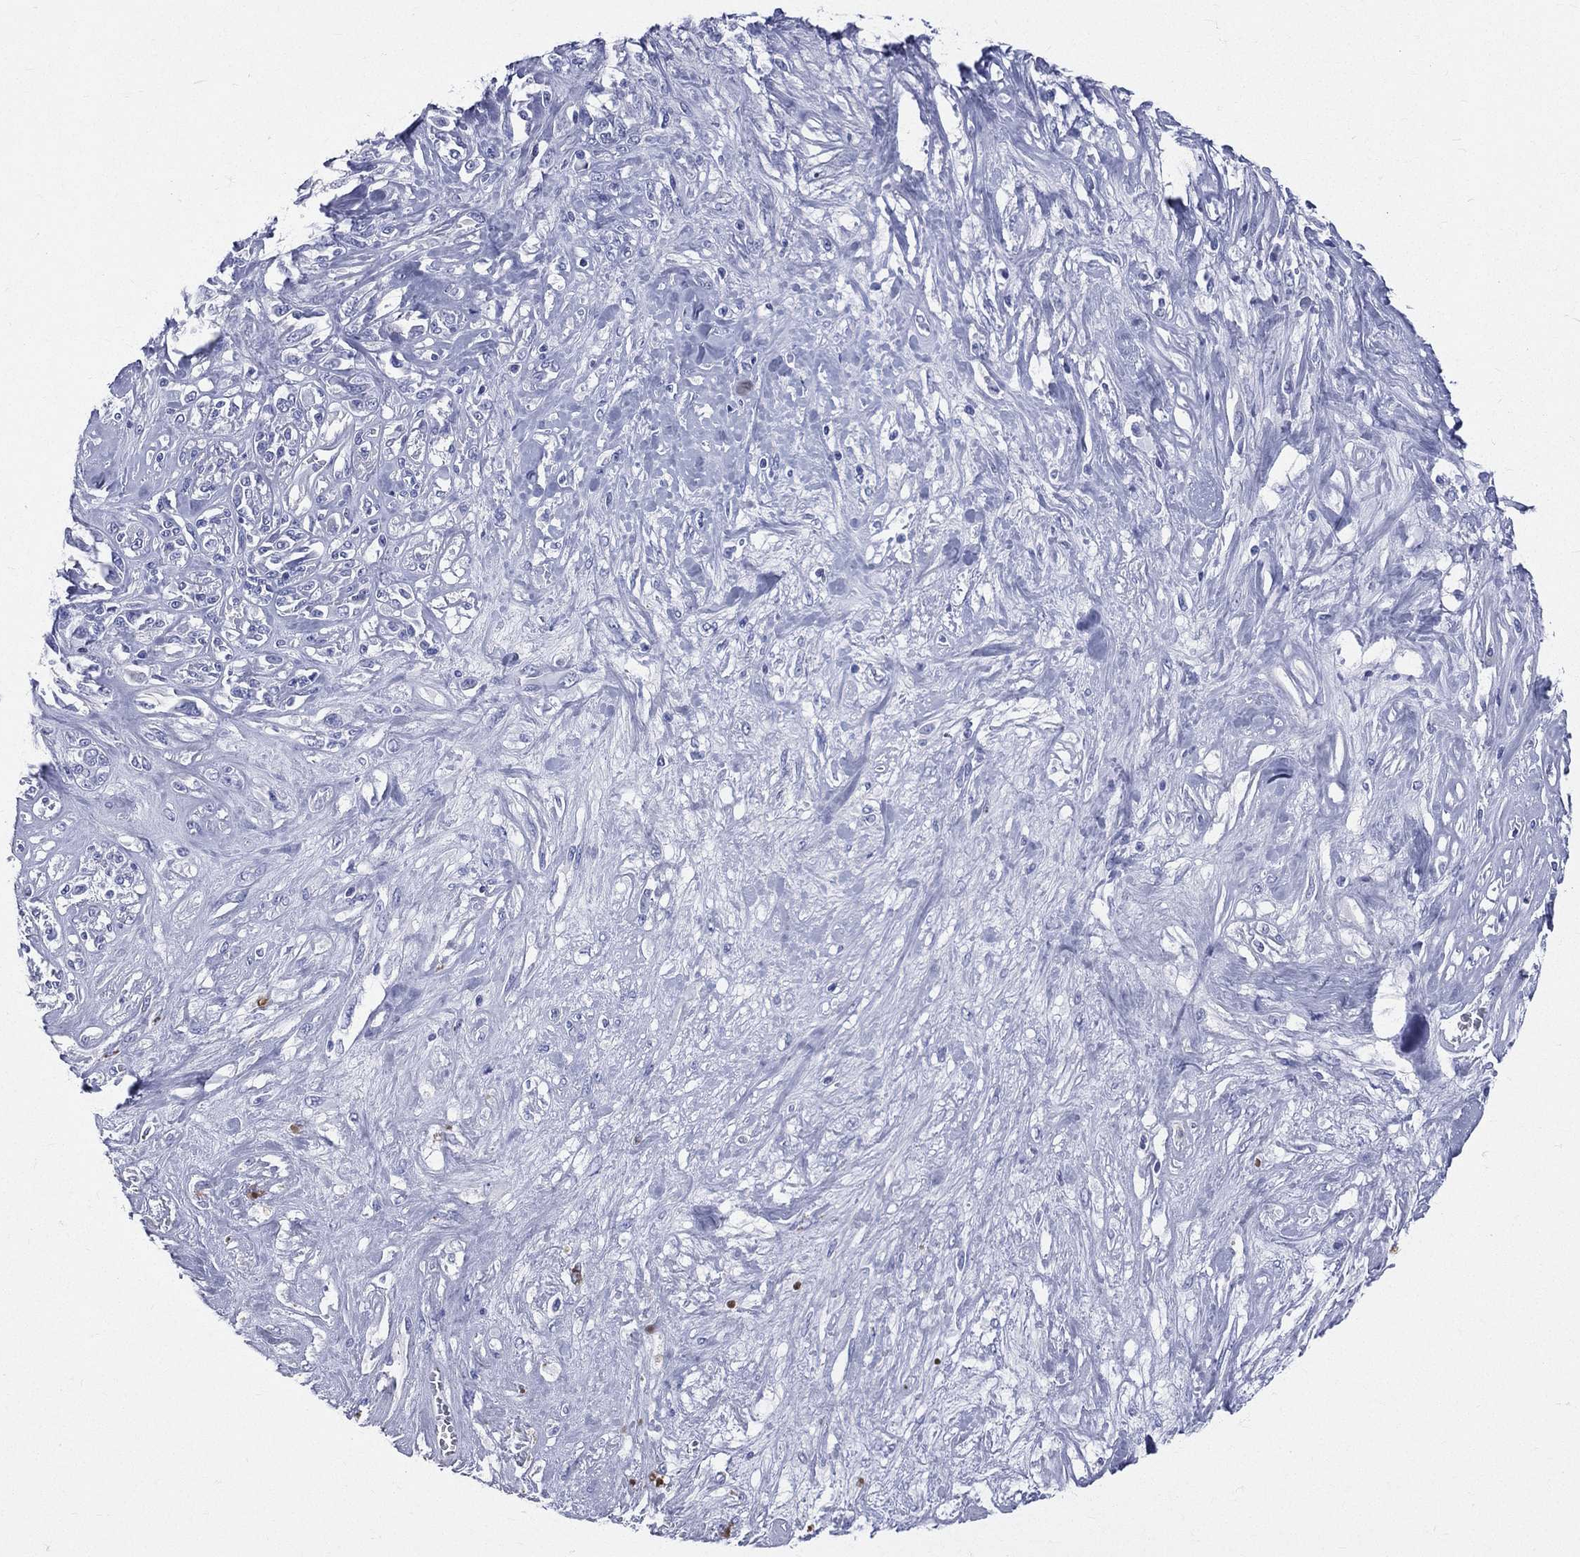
{"staining": {"intensity": "negative", "quantity": "none", "location": "none"}, "tissue": "melanoma", "cell_type": "Tumor cells", "image_type": "cancer", "snomed": [{"axis": "morphology", "description": "Malignant melanoma, NOS"}, {"axis": "topography", "description": "Skin"}], "caption": "A high-resolution histopathology image shows immunohistochemistry staining of melanoma, which demonstrates no significant positivity in tumor cells.", "gene": "CYLC1", "patient": {"sex": "female", "age": 91}}